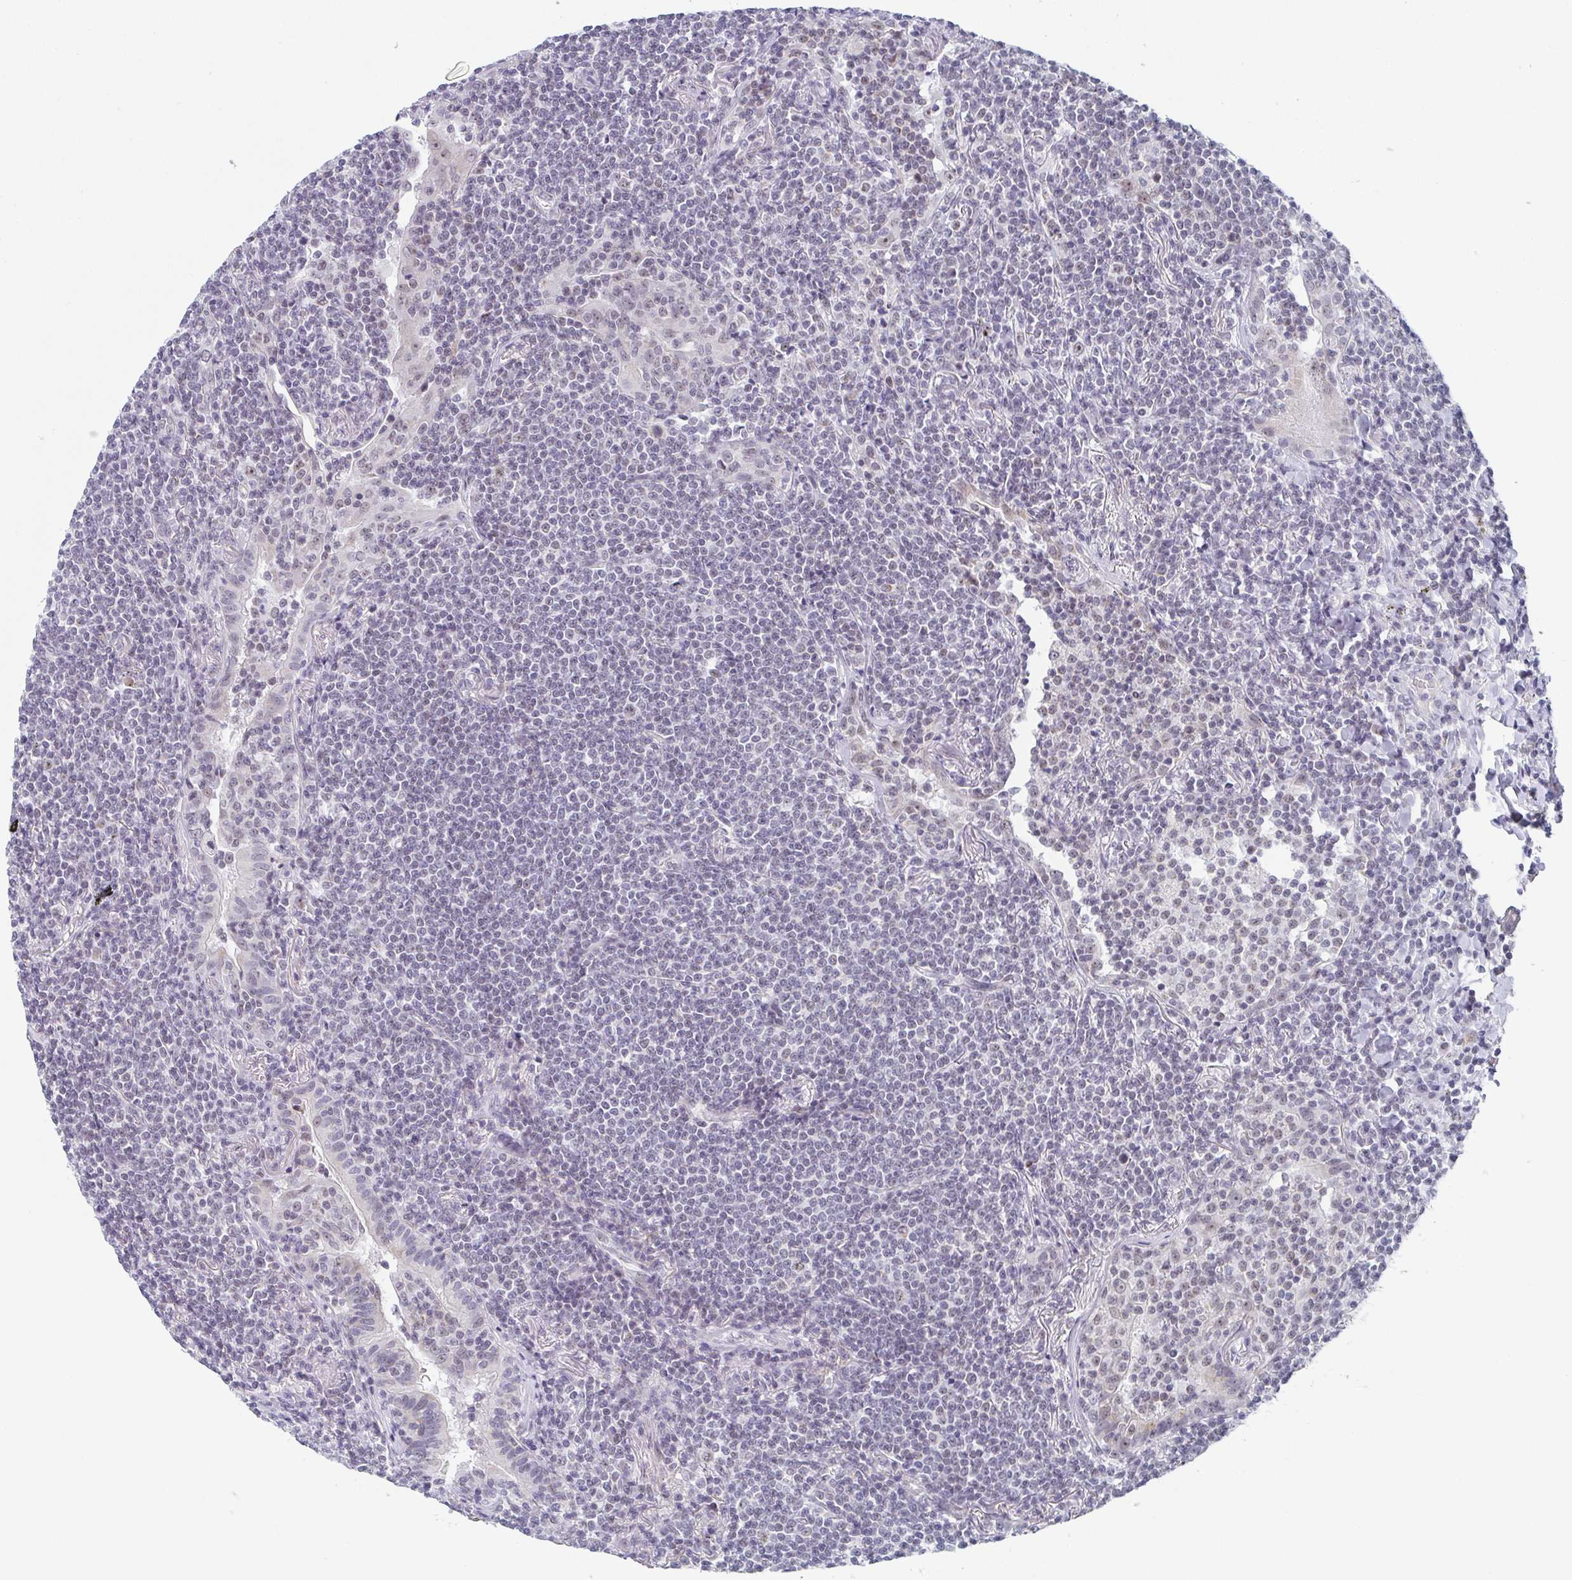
{"staining": {"intensity": "negative", "quantity": "none", "location": "none"}, "tissue": "lymphoma", "cell_type": "Tumor cells", "image_type": "cancer", "snomed": [{"axis": "morphology", "description": "Malignant lymphoma, non-Hodgkin's type, Low grade"}, {"axis": "topography", "description": "Lung"}], "caption": "Immunohistochemistry photomicrograph of human malignant lymphoma, non-Hodgkin's type (low-grade) stained for a protein (brown), which shows no positivity in tumor cells.", "gene": "EXOSC7", "patient": {"sex": "female", "age": 71}}